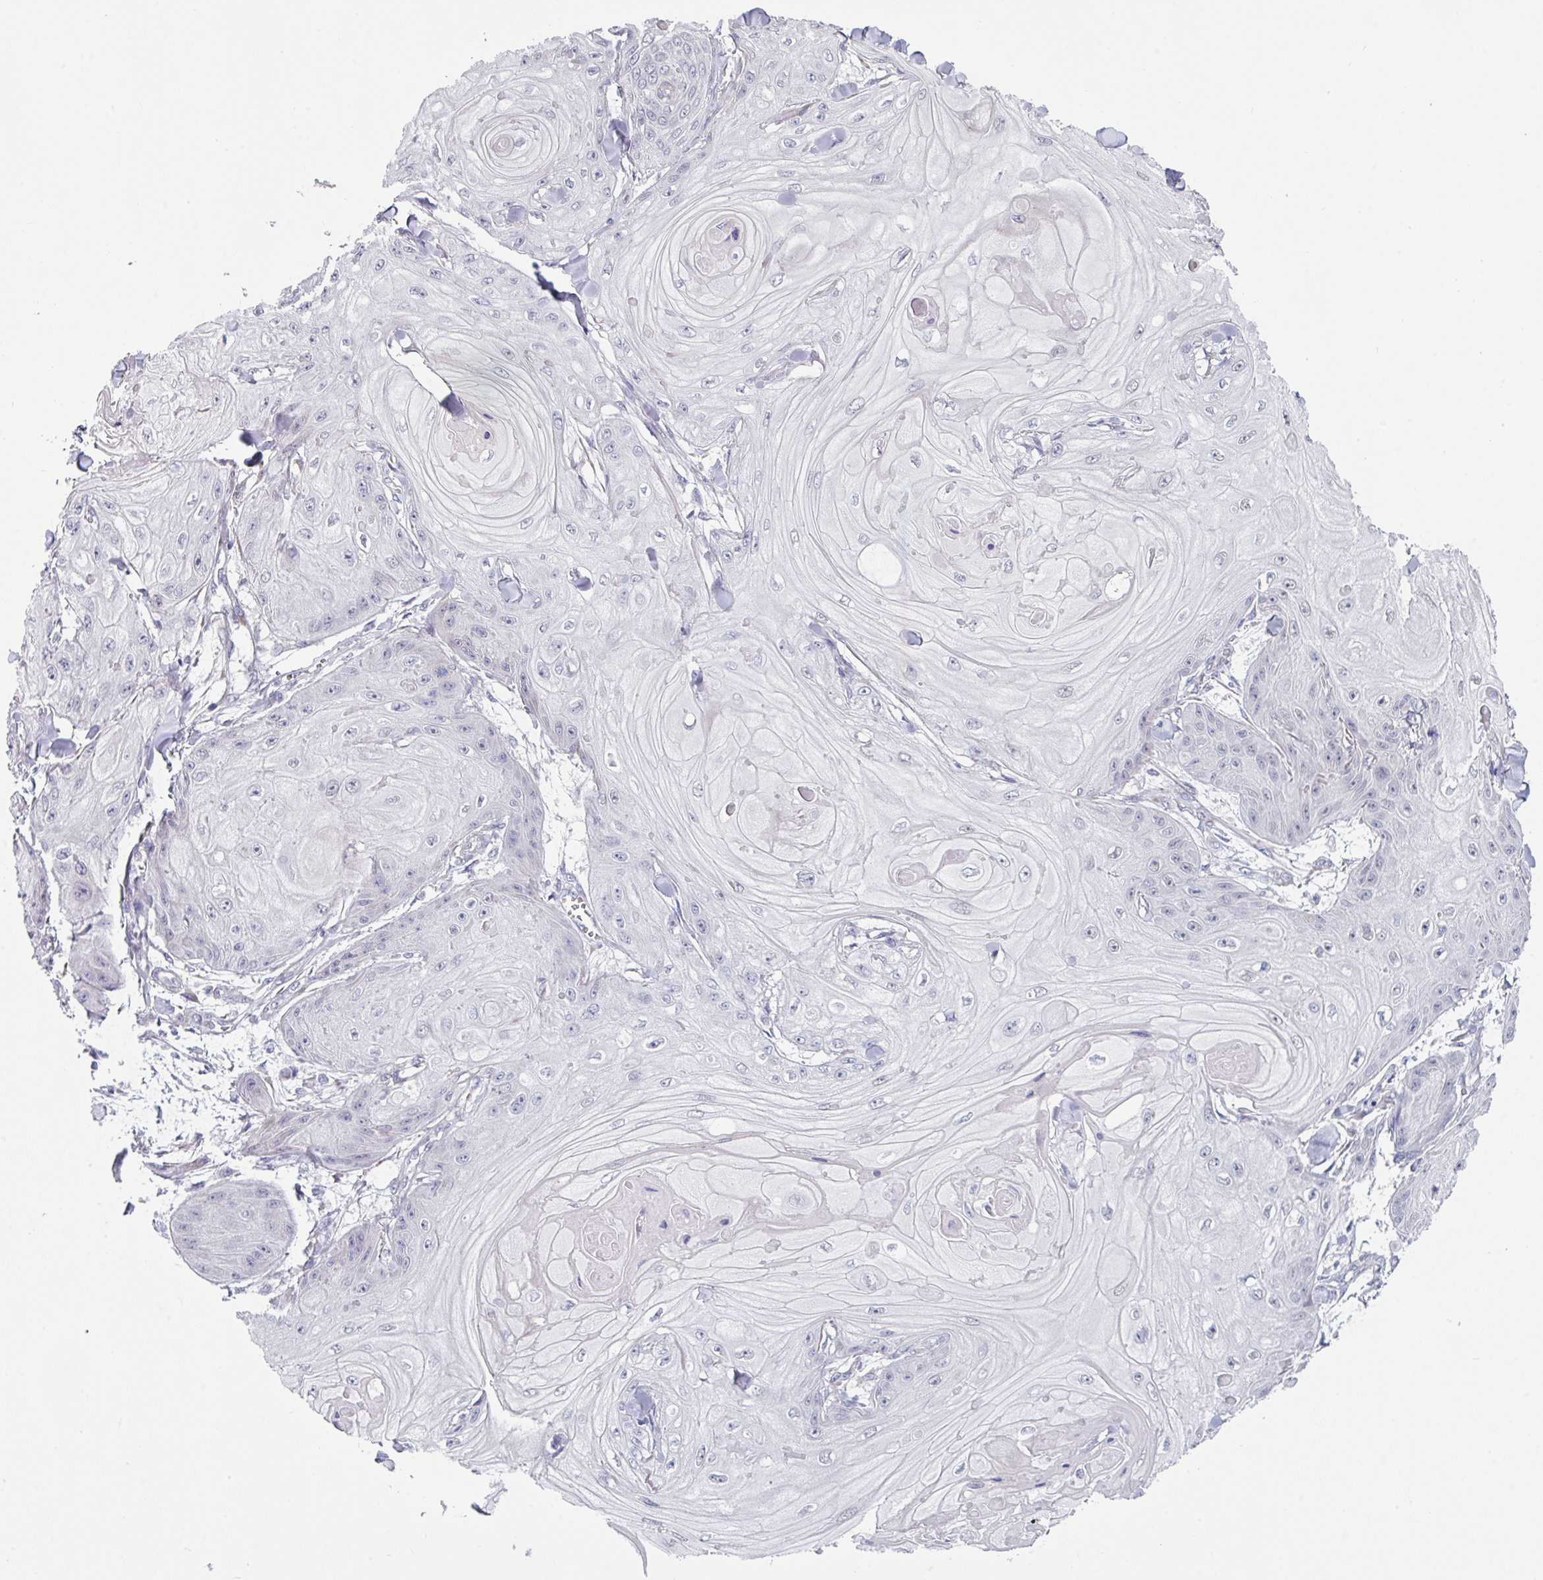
{"staining": {"intensity": "weak", "quantity": "25%-75%", "location": "nuclear"}, "tissue": "skin cancer", "cell_type": "Tumor cells", "image_type": "cancer", "snomed": [{"axis": "morphology", "description": "Squamous cell carcinoma, NOS"}, {"axis": "topography", "description": "Skin"}], "caption": "A high-resolution histopathology image shows immunohistochemistry (IHC) staining of squamous cell carcinoma (skin), which exhibits weak nuclear staining in approximately 25%-75% of tumor cells.", "gene": "TMED5", "patient": {"sex": "male", "age": 74}}